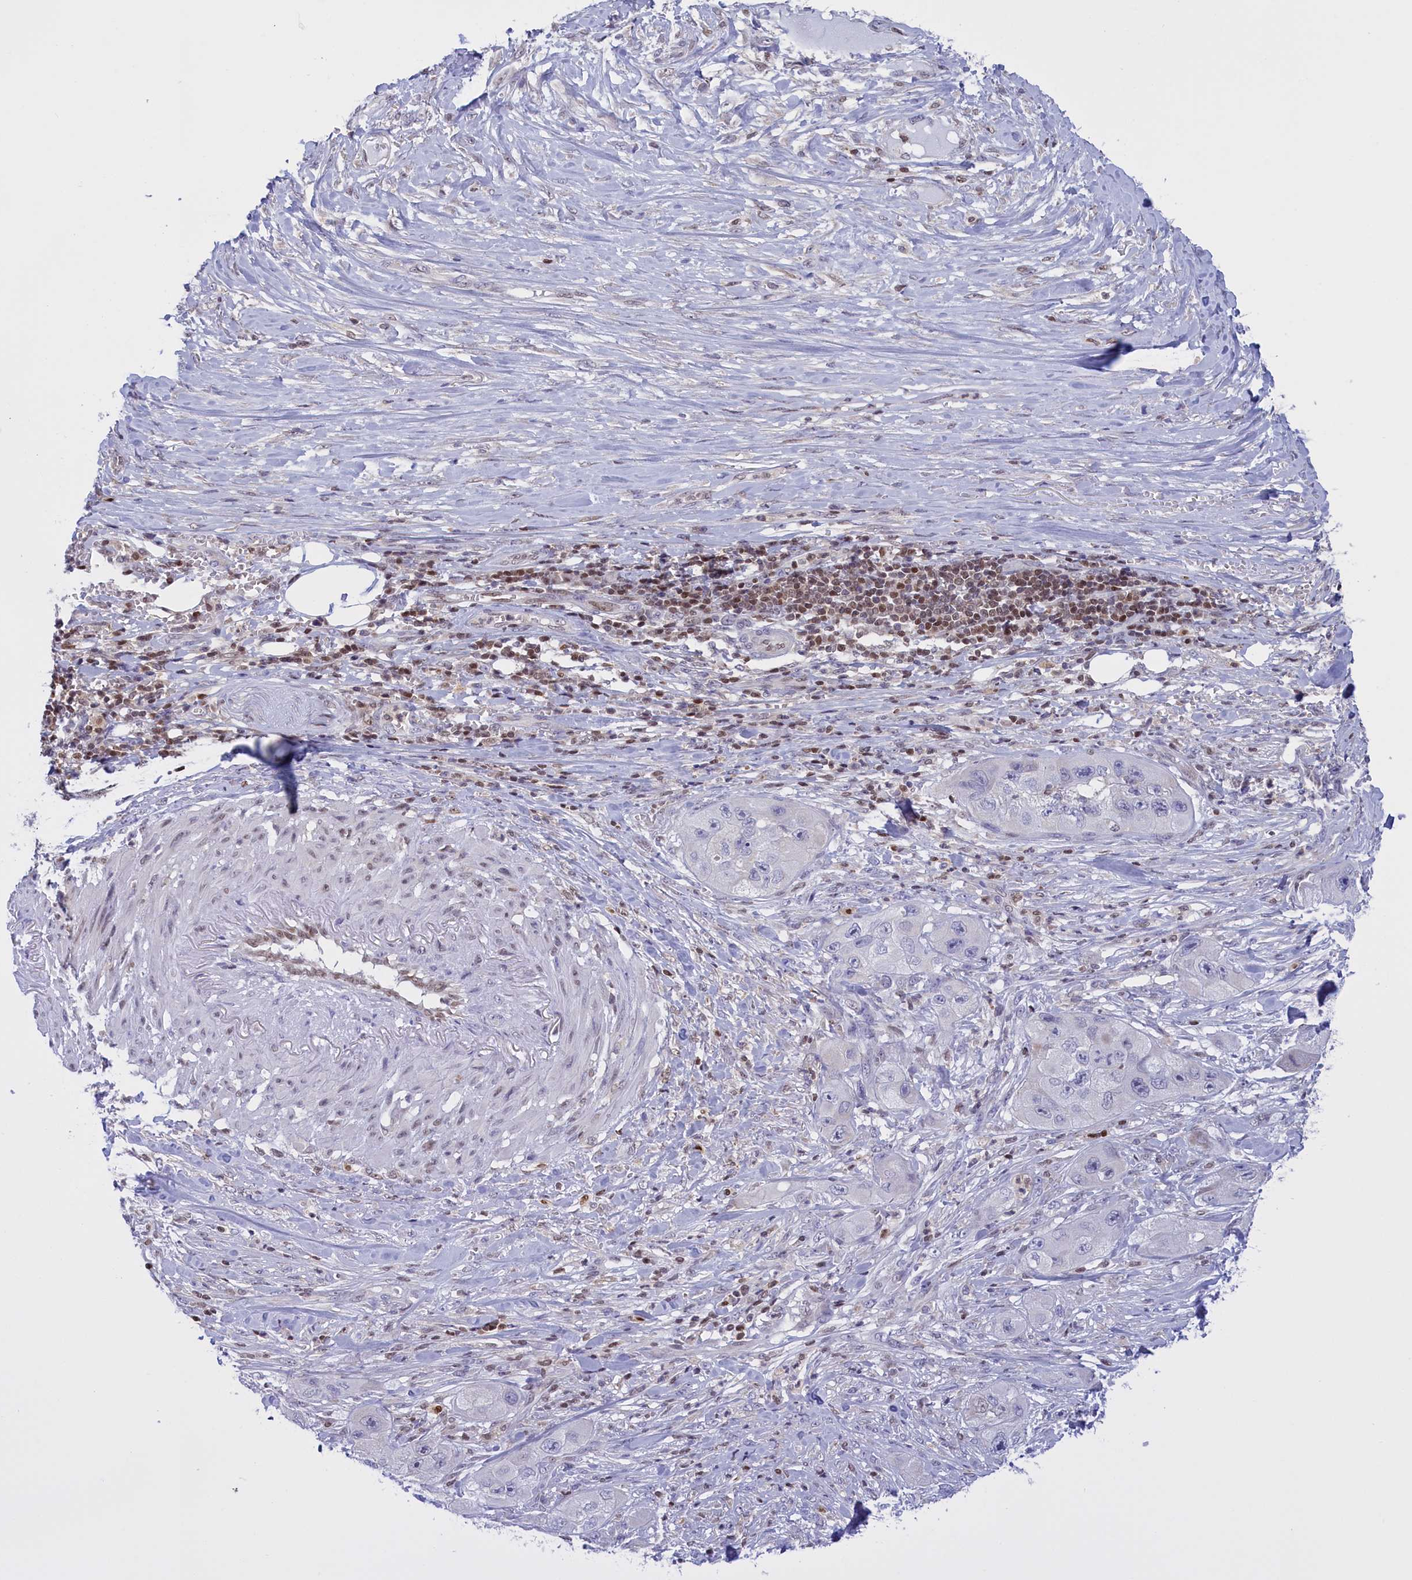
{"staining": {"intensity": "negative", "quantity": "none", "location": "none"}, "tissue": "skin cancer", "cell_type": "Tumor cells", "image_type": "cancer", "snomed": [{"axis": "morphology", "description": "Squamous cell carcinoma, NOS"}, {"axis": "topography", "description": "Skin"}, {"axis": "topography", "description": "Subcutis"}], "caption": "High power microscopy histopathology image of an immunohistochemistry image of skin cancer (squamous cell carcinoma), revealing no significant positivity in tumor cells. (Brightfield microscopy of DAB immunohistochemistry at high magnification).", "gene": "IZUMO2", "patient": {"sex": "male", "age": 73}}